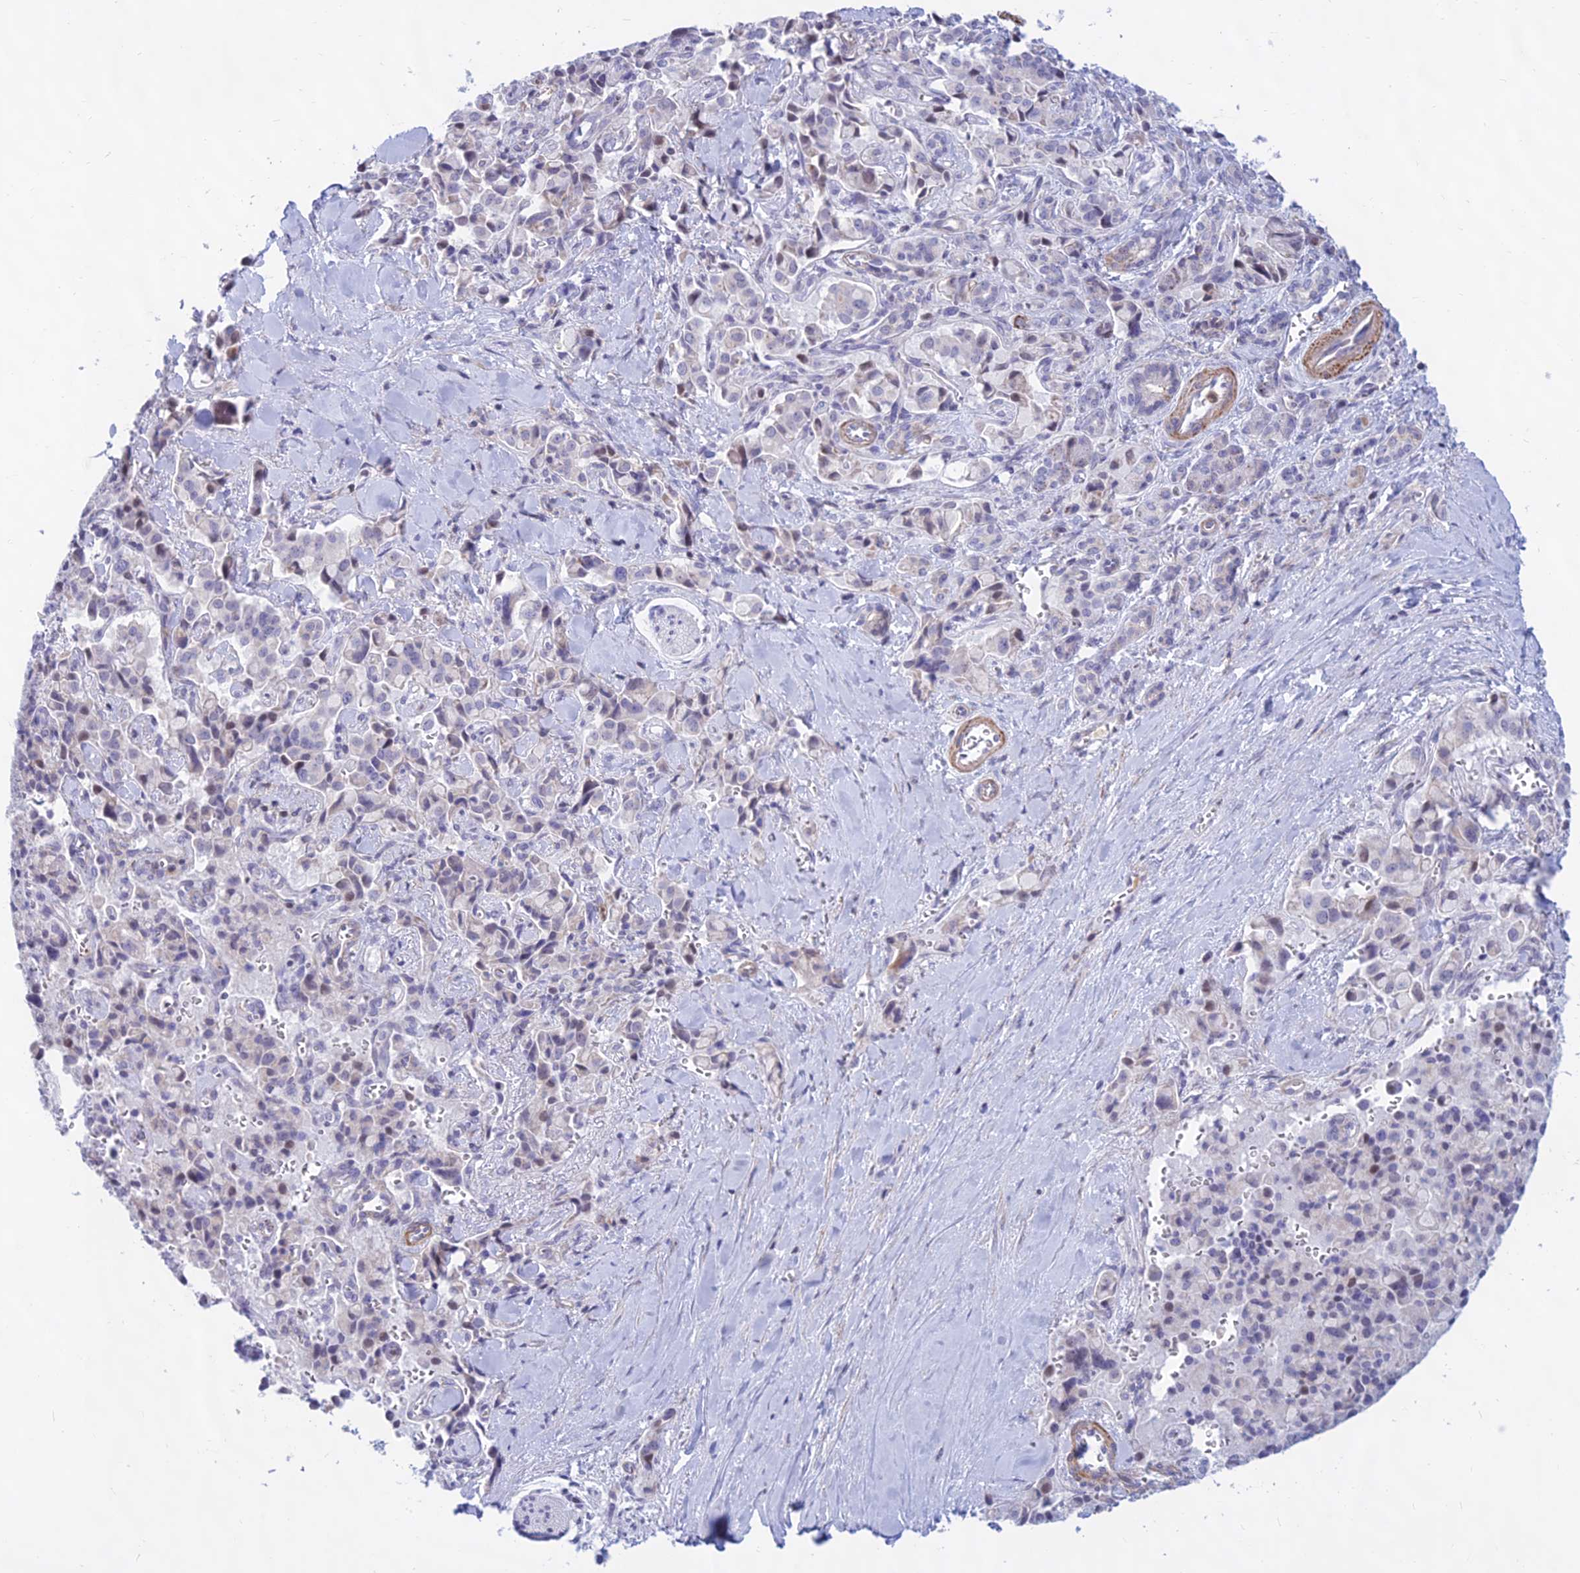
{"staining": {"intensity": "negative", "quantity": "none", "location": "none"}, "tissue": "pancreatic cancer", "cell_type": "Tumor cells", "image_type": "cancer", "snomed": [{"axis": "morphology", "description": "Adenocarcinoma, NOS"}, {"axis": "topography", "description": "Pancreas"}], "caption": "Tumor cells are negative for brown protein staining in pancreatic cancer (adenocarcinoma).", "gene": "KRR1", "patient": {"sex": "male", "age": 65}}